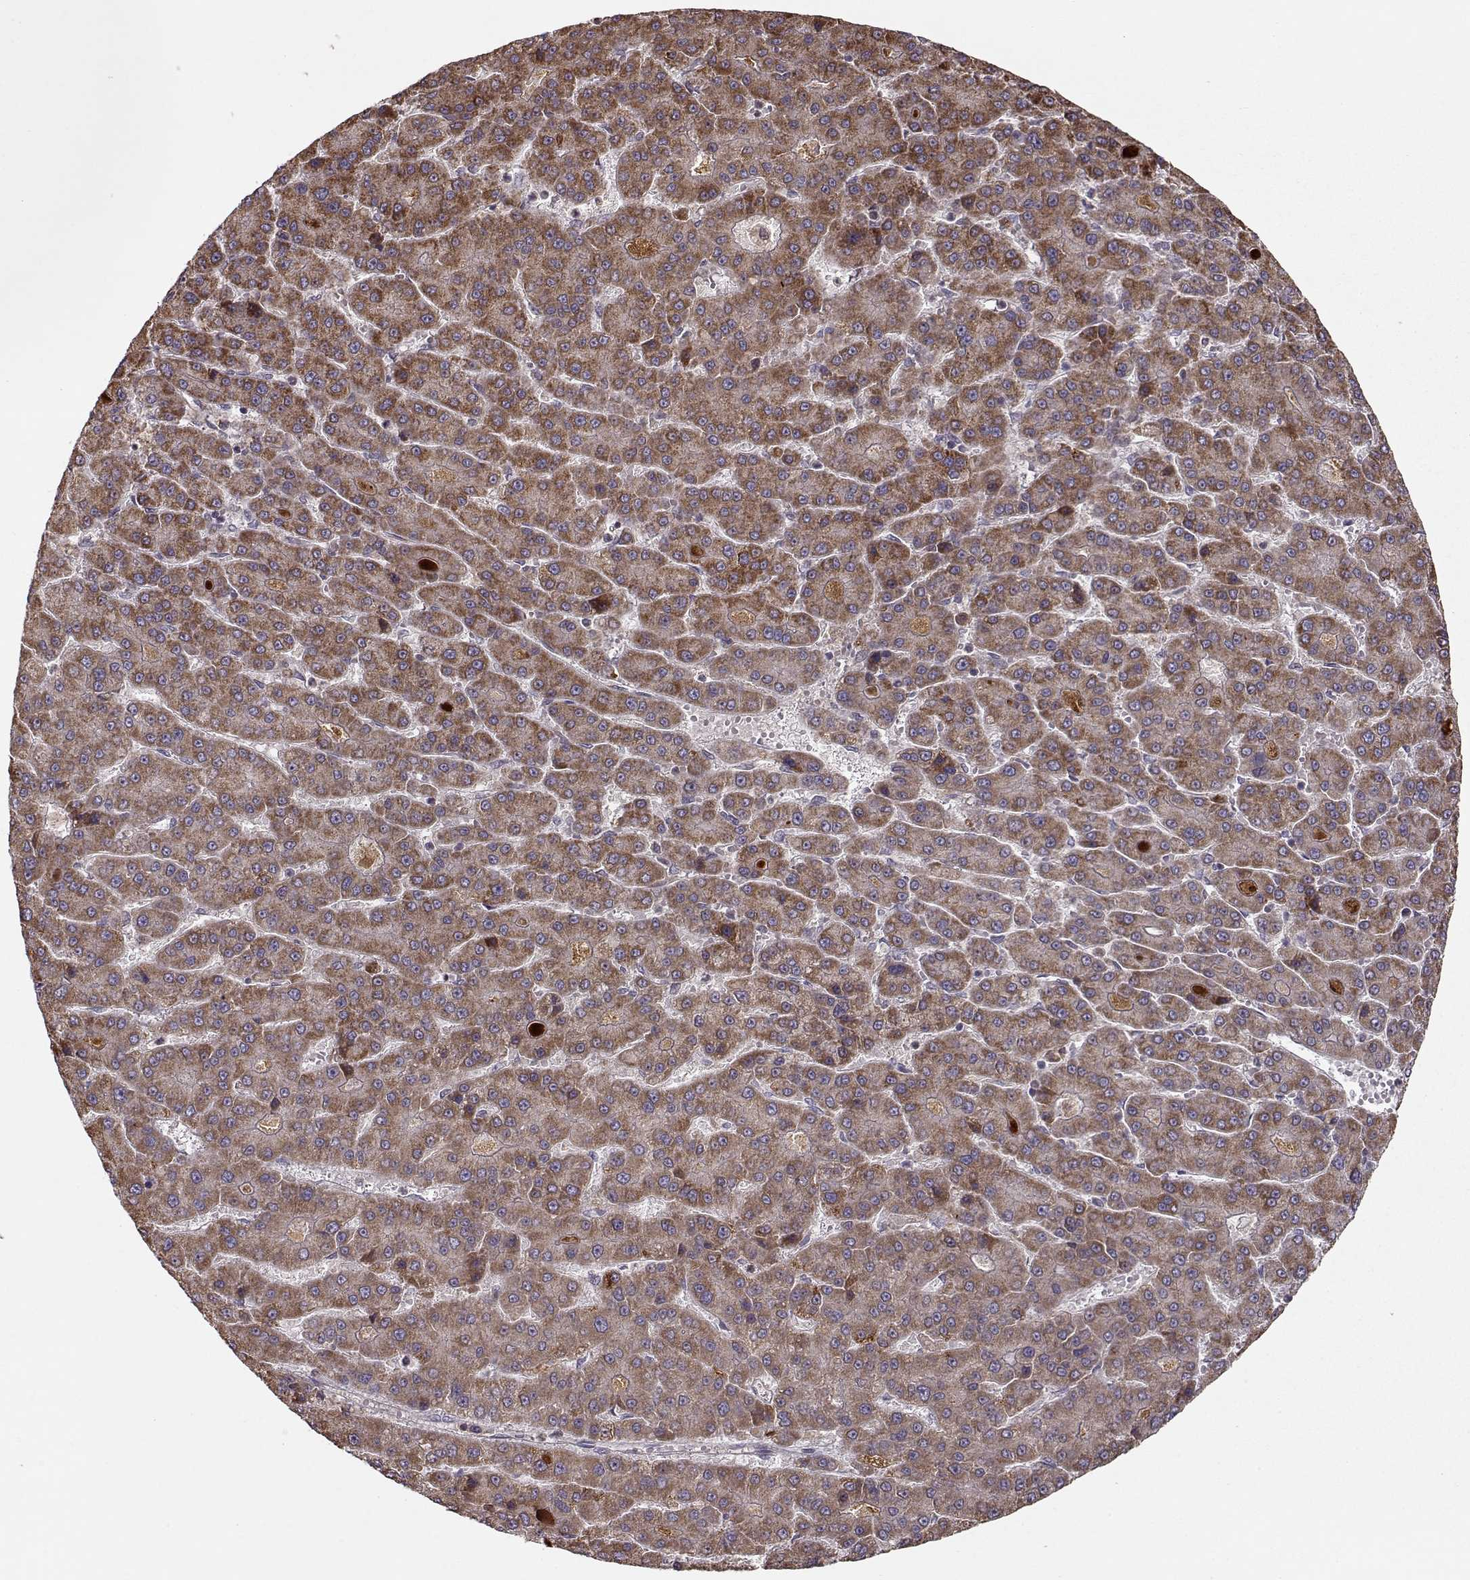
{"staining": {"intensity": "moderate", "quantity": ">75%", "location": "cytoplasmic/membranous"}, "tissue": "liver cancer", "cell_type": "Tumor cells", "image_type": "cancer", "snomed": [{"axis": "morphology", "description": "Carcinoma, Hepatocellular, NOS"}, {"axis": "topography", "description": "Liver"}], "caption": "An image showing moderate cytoplasmic/membranous expression in approximately >75% of tumor cells in liver cancer, as visualized by brown immunohistochemical staining.", "gene": "CMTM3", "patient": {"sex": "male", "age": 70}}